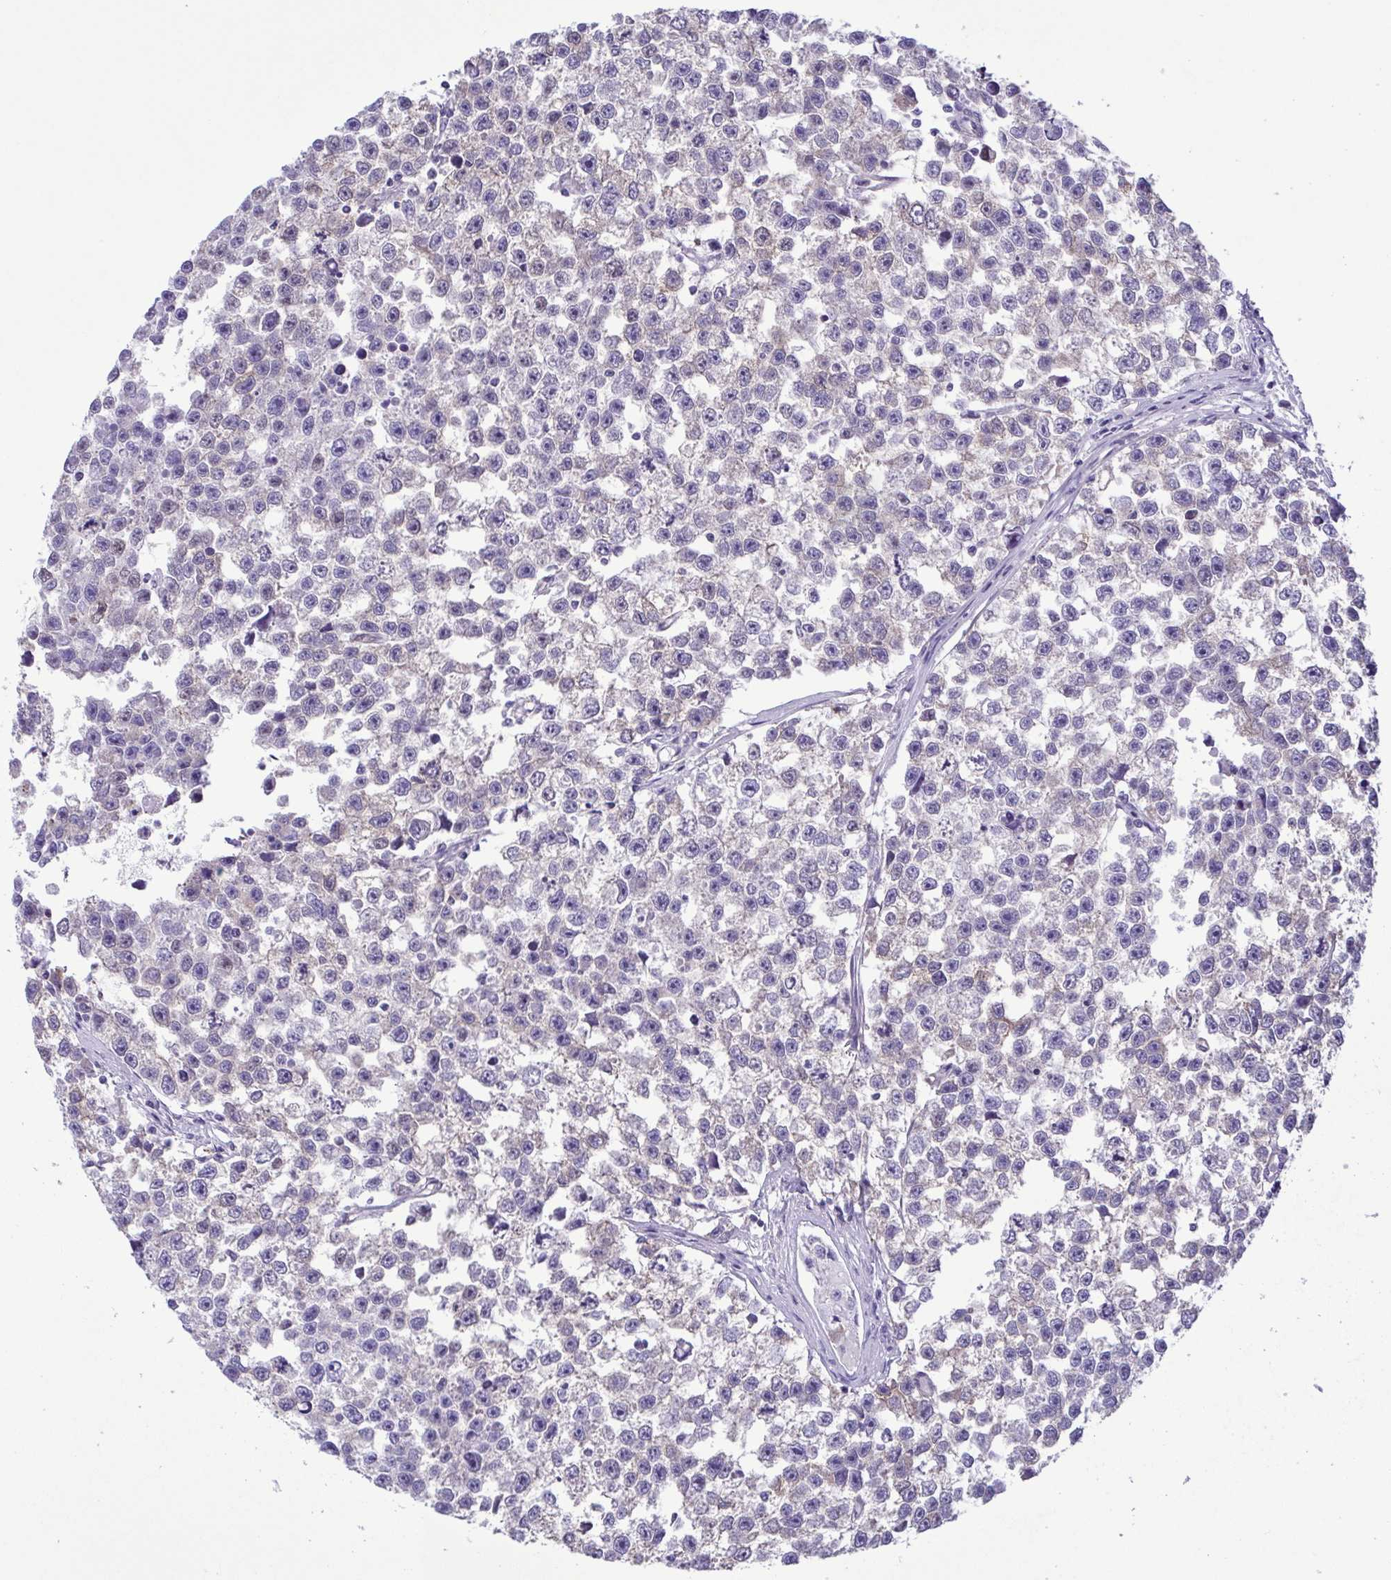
{"staining": {"intensity": "negative", "quantity": "none", "location": "none"}, "tissue": "testis cancer", "cell_type": "Tumor cells", "image_type": "cancer", "snomed": [{"axis": "morphology", "description": "Seminoma, NOS"}, {"axis": "topography", "description": "Testis"}], "caption": "Immunohistochemical staining of human testis cancer displays no significant staining in tumor cells.", "gene": "TNNI3", "patient": {"sex": "male", "age": 26}}